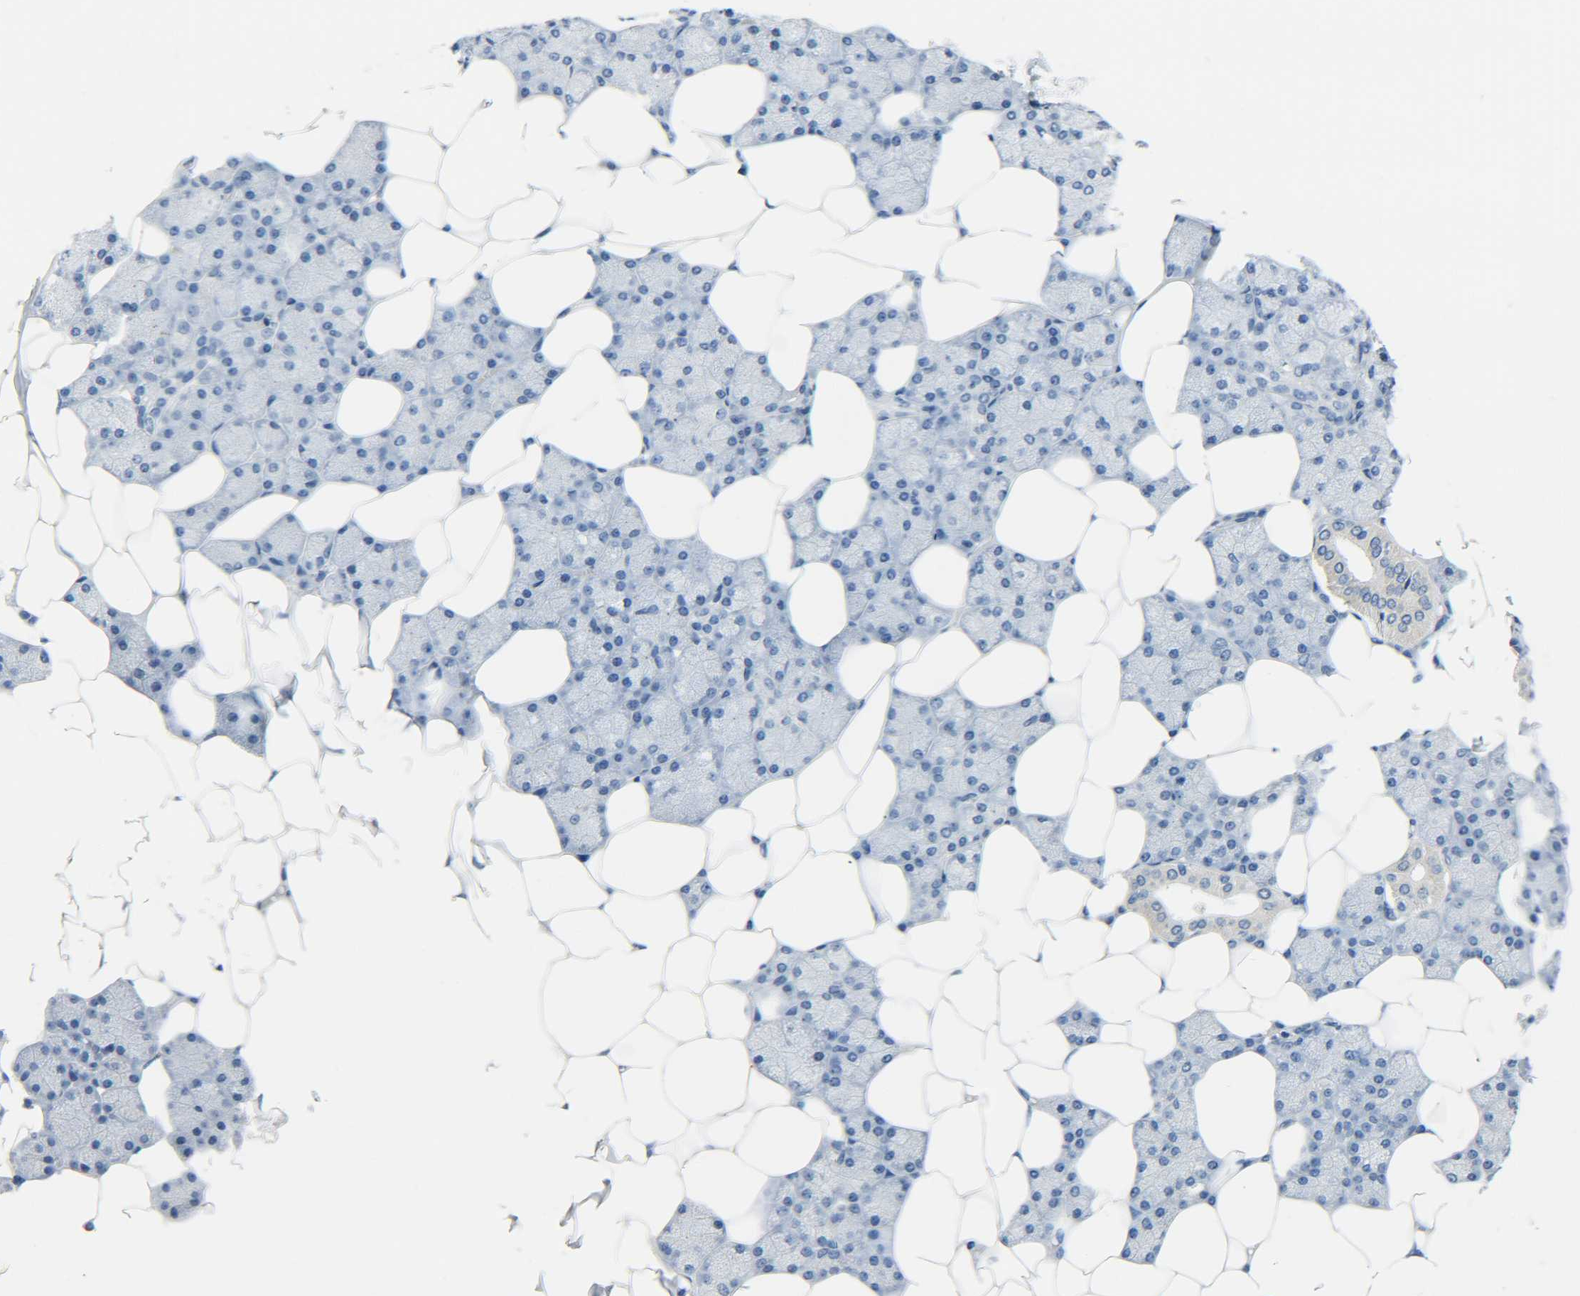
{"staining": {"intensity": "negative", "quantity": "none", "location": "none"}, "tissue": "salivary gland", "cell_type": "Glandular cells", "image_type": "normal", "snomed": [{"axis": "morphology", "description": "Normal tissue, NOS"}, {"axis": "topography", "description": "Salivary gland"}], "caption": "Immunohistochemistry (IHC) of normal human salivary gland exhibits no positivity in glandular cells. The staining is performed using DAB brown chromogen with nuclei counter-stained in using hematoxylin.", "gene": "C15orf48", "patient": {"sex": "male", "age": 62}}